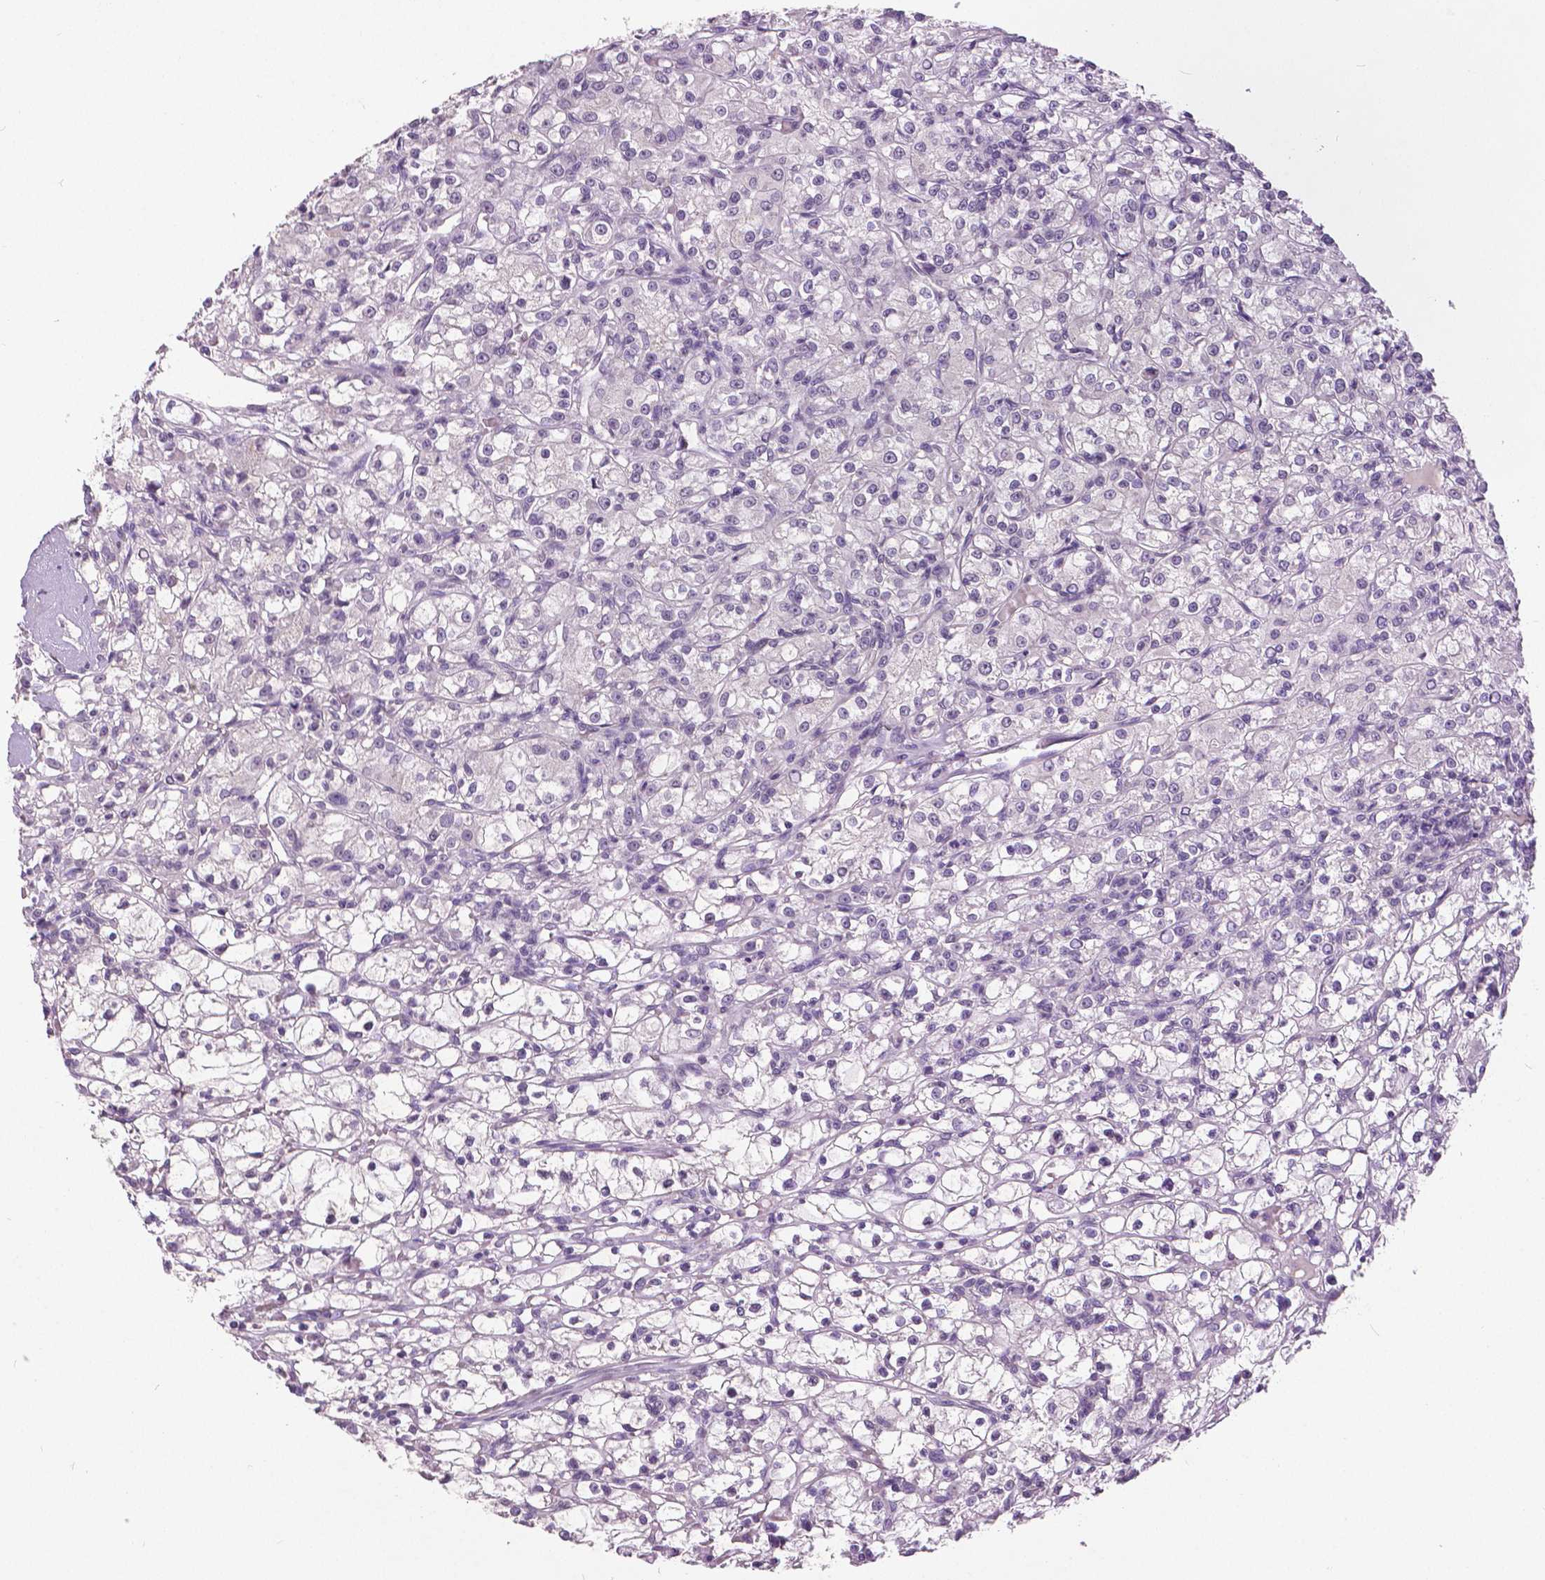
{"staining": {"intensity": "negative", "quantity": "none", "location": "none"}, "tissue": "renal cancer", "cell_type": "Tumor cells", "image_type": "cancer", "snomed": [{"axis": "morphology", "description": "Adenocarcinoma, NOS"}, {"axis": "topography", "description": "Kidney"}], "caption": "Renal cancer was stained to show a protein in brown. There is no significant positivity in tumor cells.", "gene": "GRIN2A", "patient": {"sex": "female", "age": 59}}